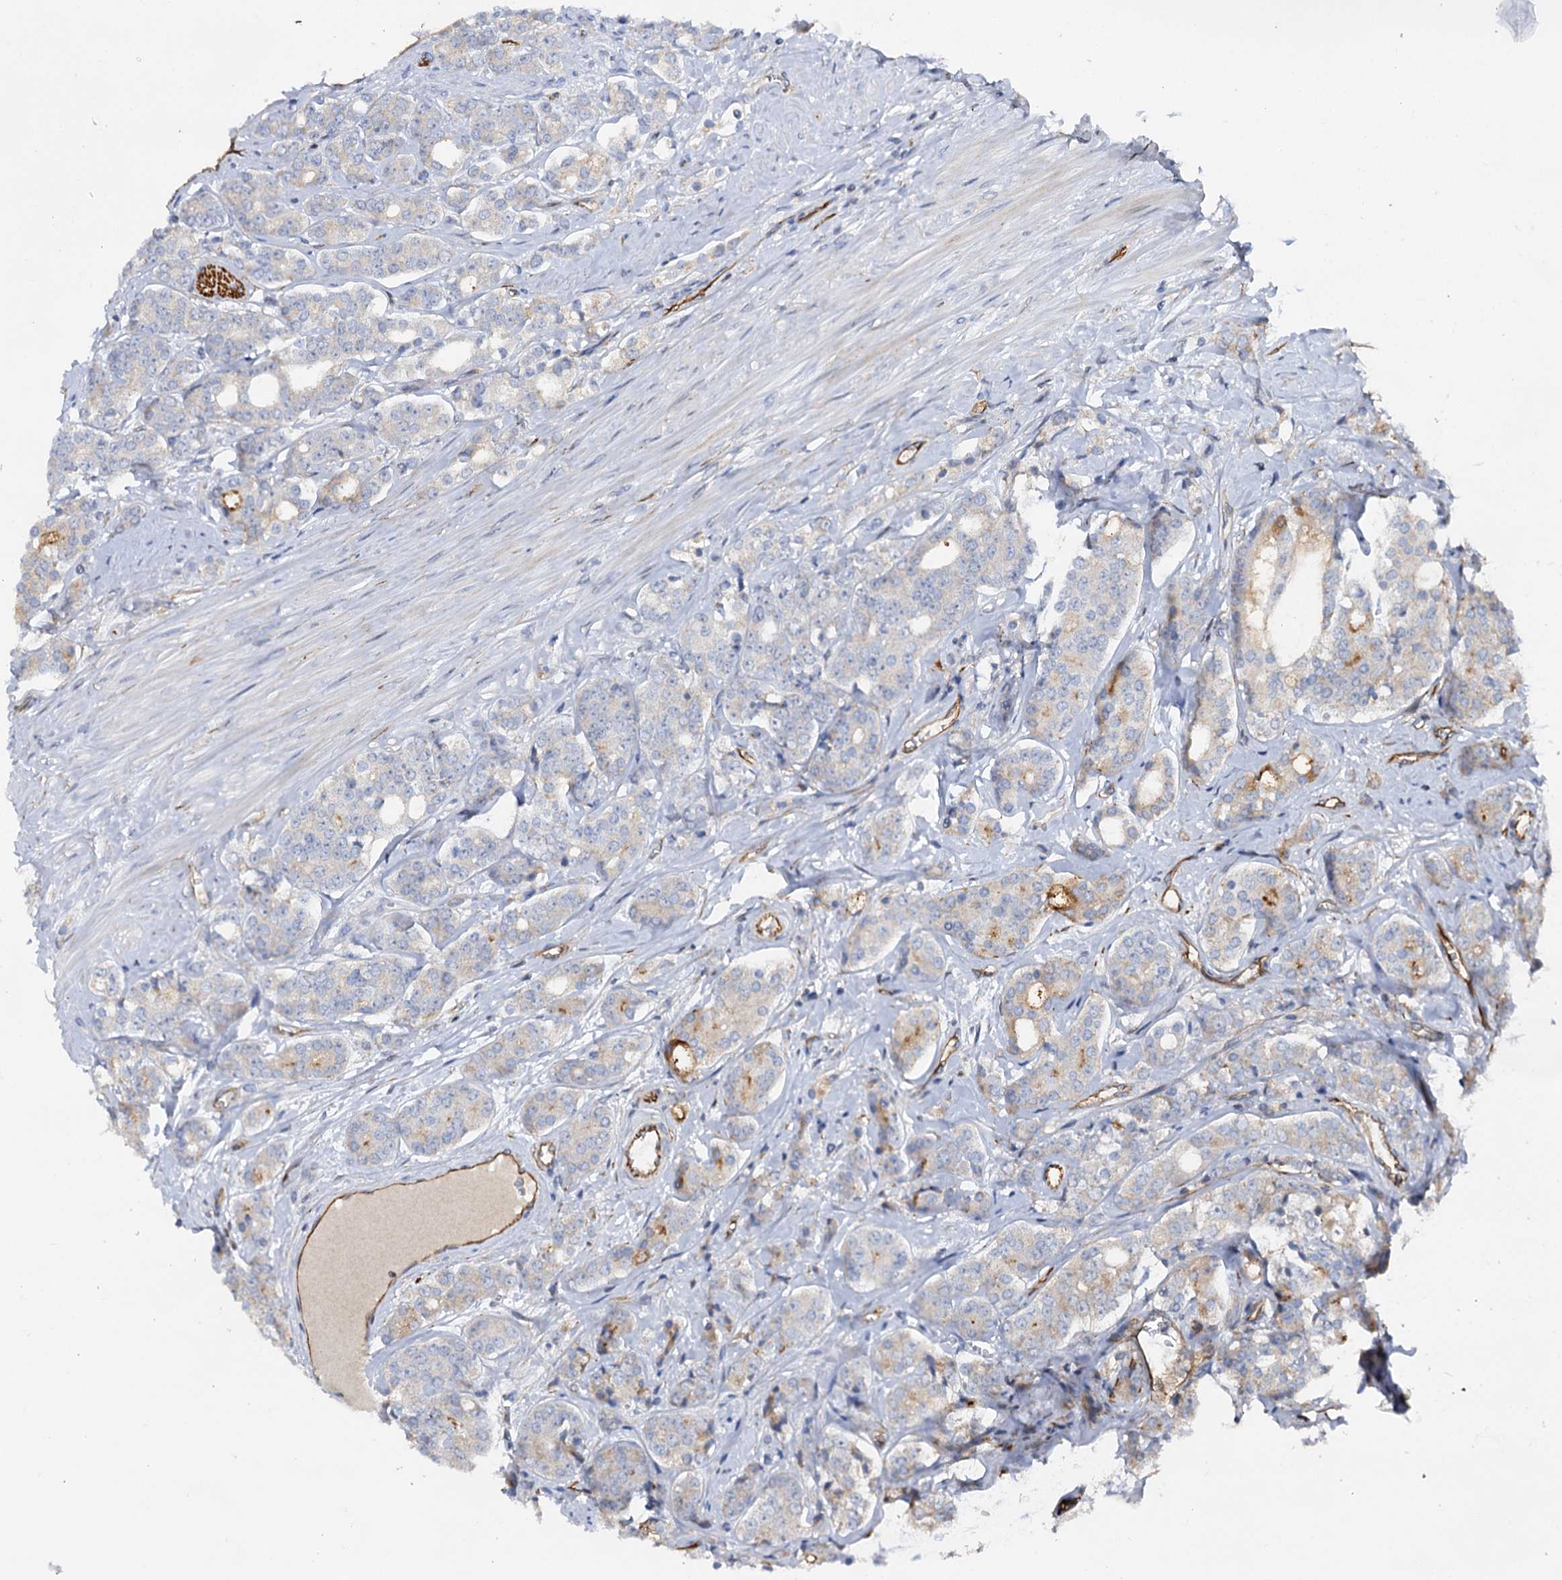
{"staining": {"intensity": "moderate", "quantity": "<25%", "location": "cytoplasmic/membranous"}, "tissue": "prostate cancer", "cell_type": "Tumor cells", "image_type": "cancer", "snomed": [{"axis": "morphology", "description": "Adenocarcinoma, High grade"}, {"axis": "topography", "description": "Prostate"}], "caption": "Brown immunohistochemical staining in human prostate cancer exhibits moderate cytoplasmic/membranous expression in about <25% of tumor cells.", "gene": "ABLIM1", "patient": {"sex": "male", "age": 62}}